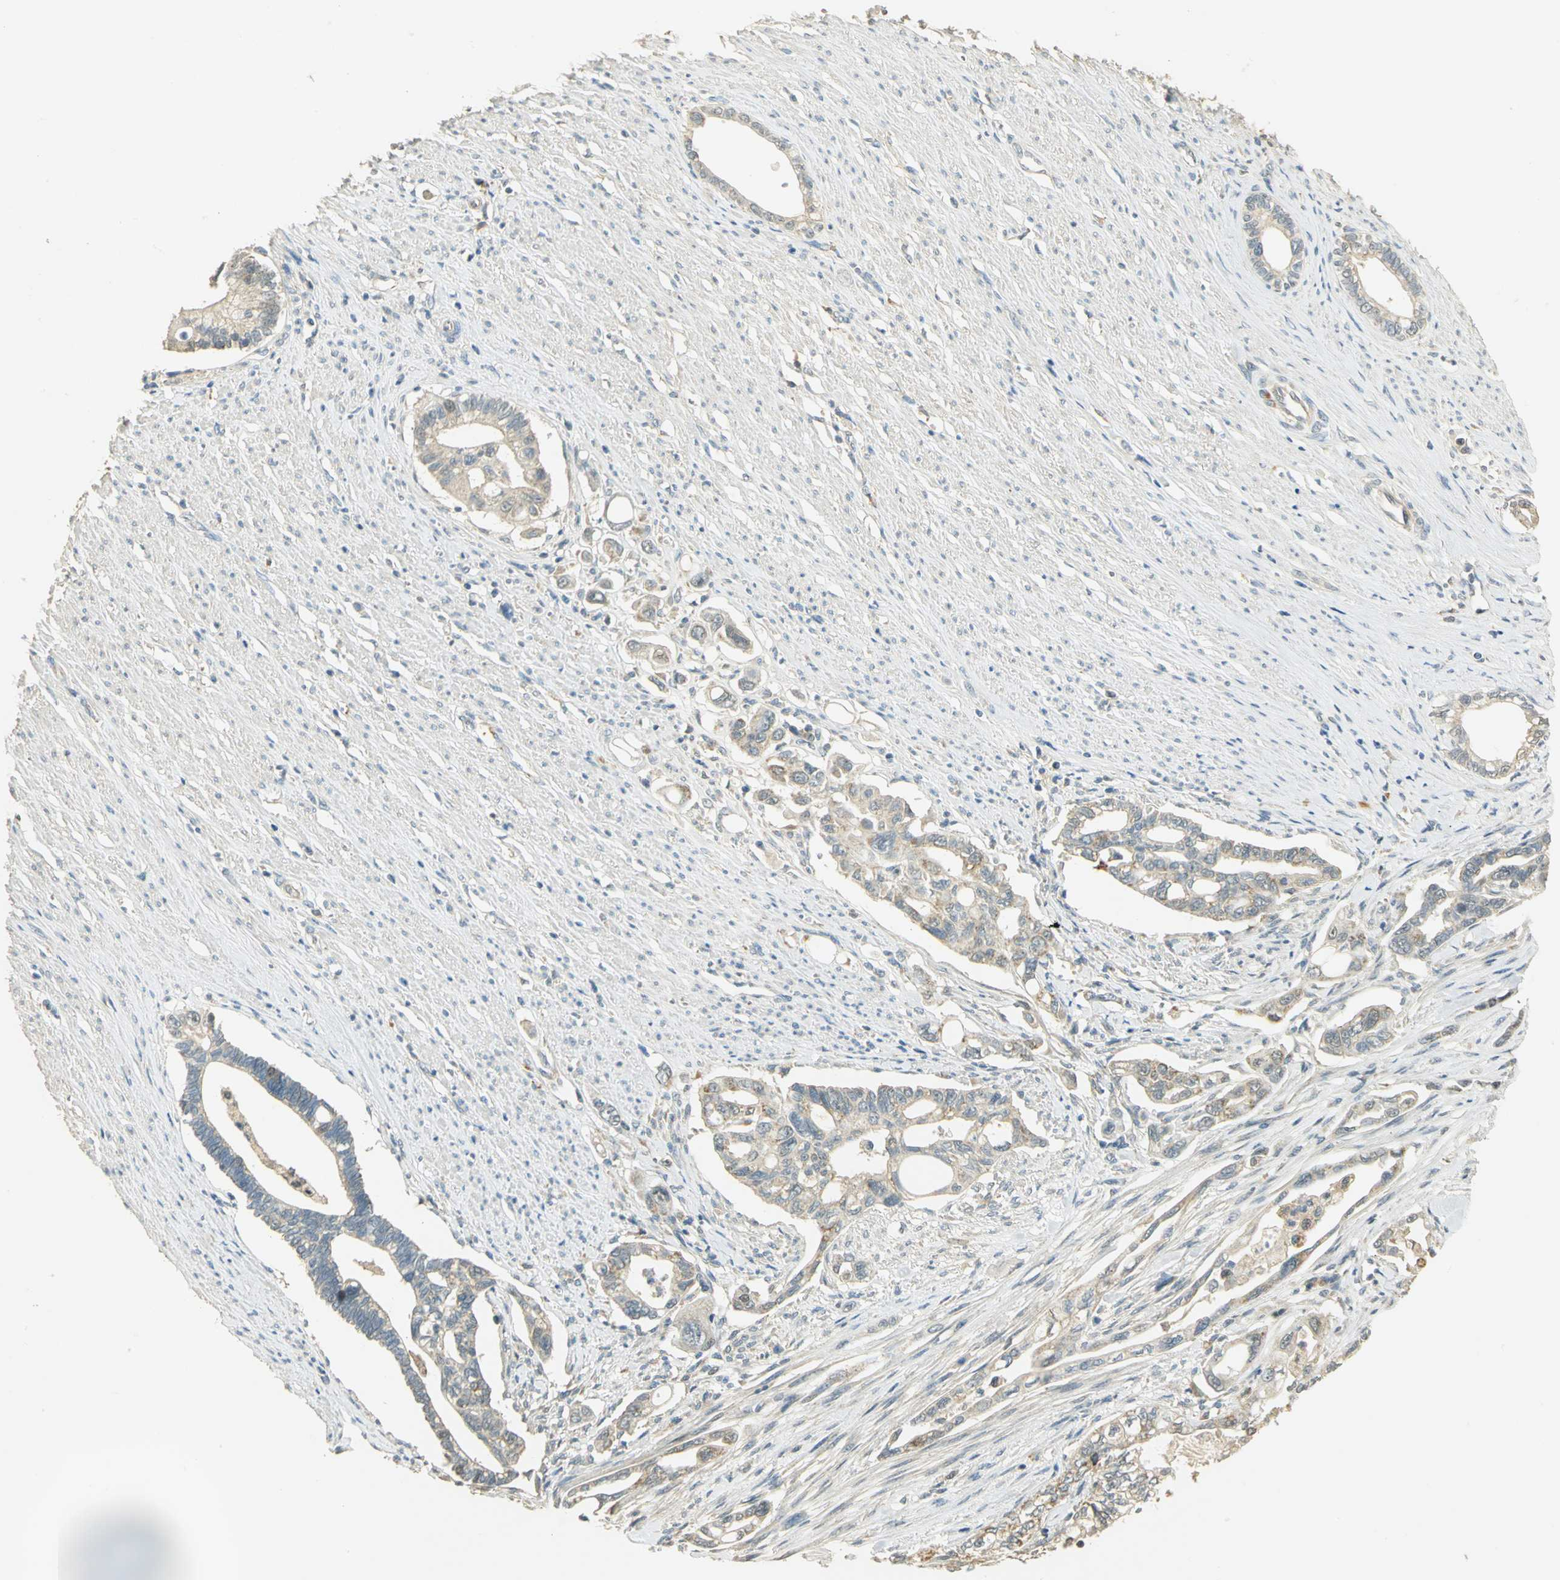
{"staining": {"intensity": "weak", "quantity": ">75%", "location": "cytoplasmic/membranous"}, "tissue": "pancreatic cancer", "cell_type": "Tumor cells", "image_type": "cancer", "snomed": [{"axis": "morphology", "description": "Normal tissue, NOS"}, {"axis": "topography", "description": "Pancreas"}], "caption": "An image of human pancreatic cancer stained for a protein shows weak cytoplasmic/membranous brown staining in tumor cells.", "gene": "HDHD5", "patient": {"sex": "male", "age": 42}}